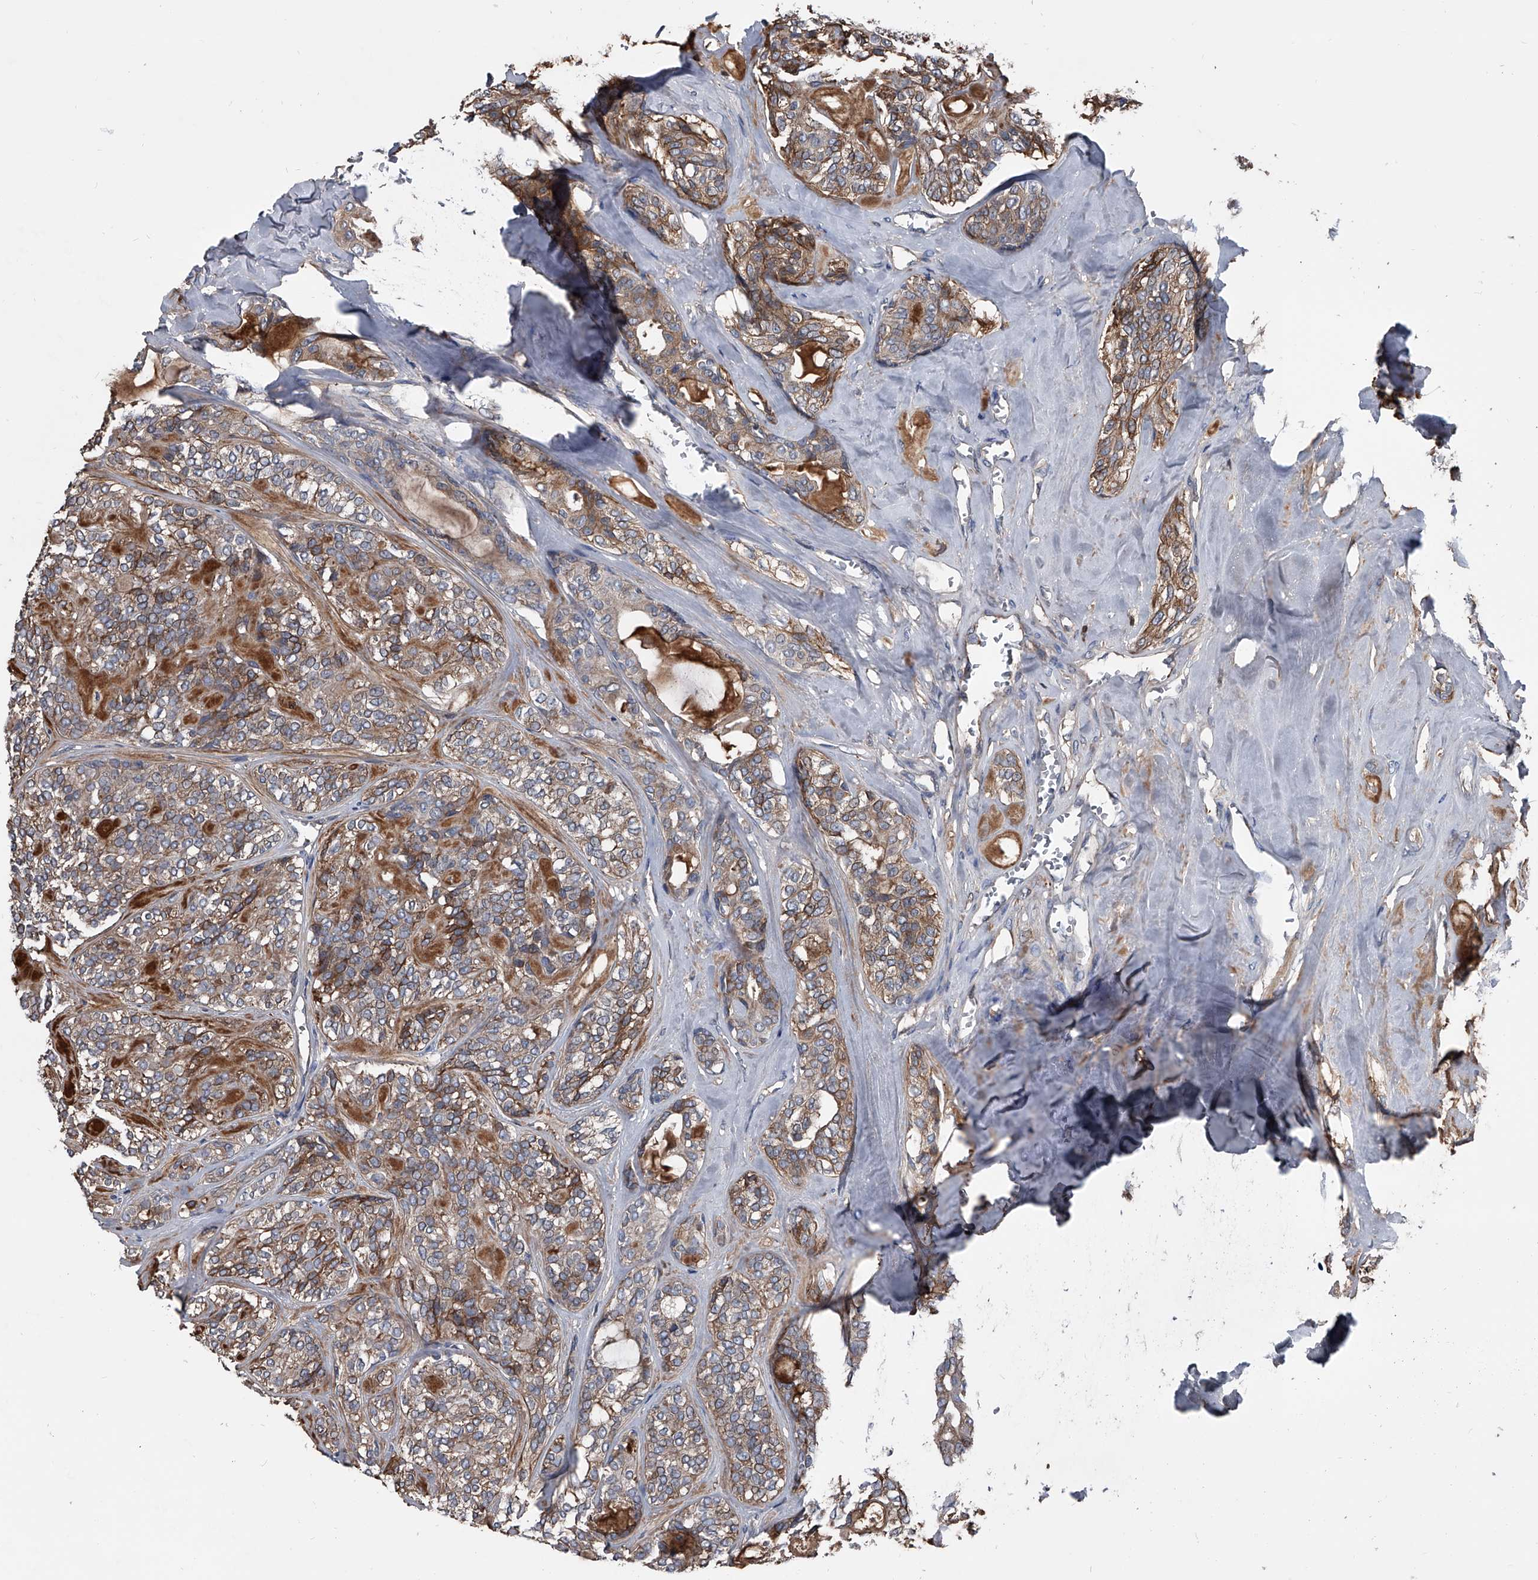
{"staining": {"intensity": "moderate", "quantity": ">75%", "location": "cytoplasmic/membranous"}, "tissue": "head and neck cancer", "cell_type": "Tumor cells", "image_type": "cancer", "snomed": [{"axis": "morphology", "description": "Adenocarcinoma, NOS"}, {"axis": "topography", "description": "Head-Neck"}], "caption": "Human head and neck cancer (adenocarcinoma) stained with a protein marker demonstrates moderate staining in tumor cells.", "gene": "KIF13A", "patient": {"sex": "male", "age": 66}}